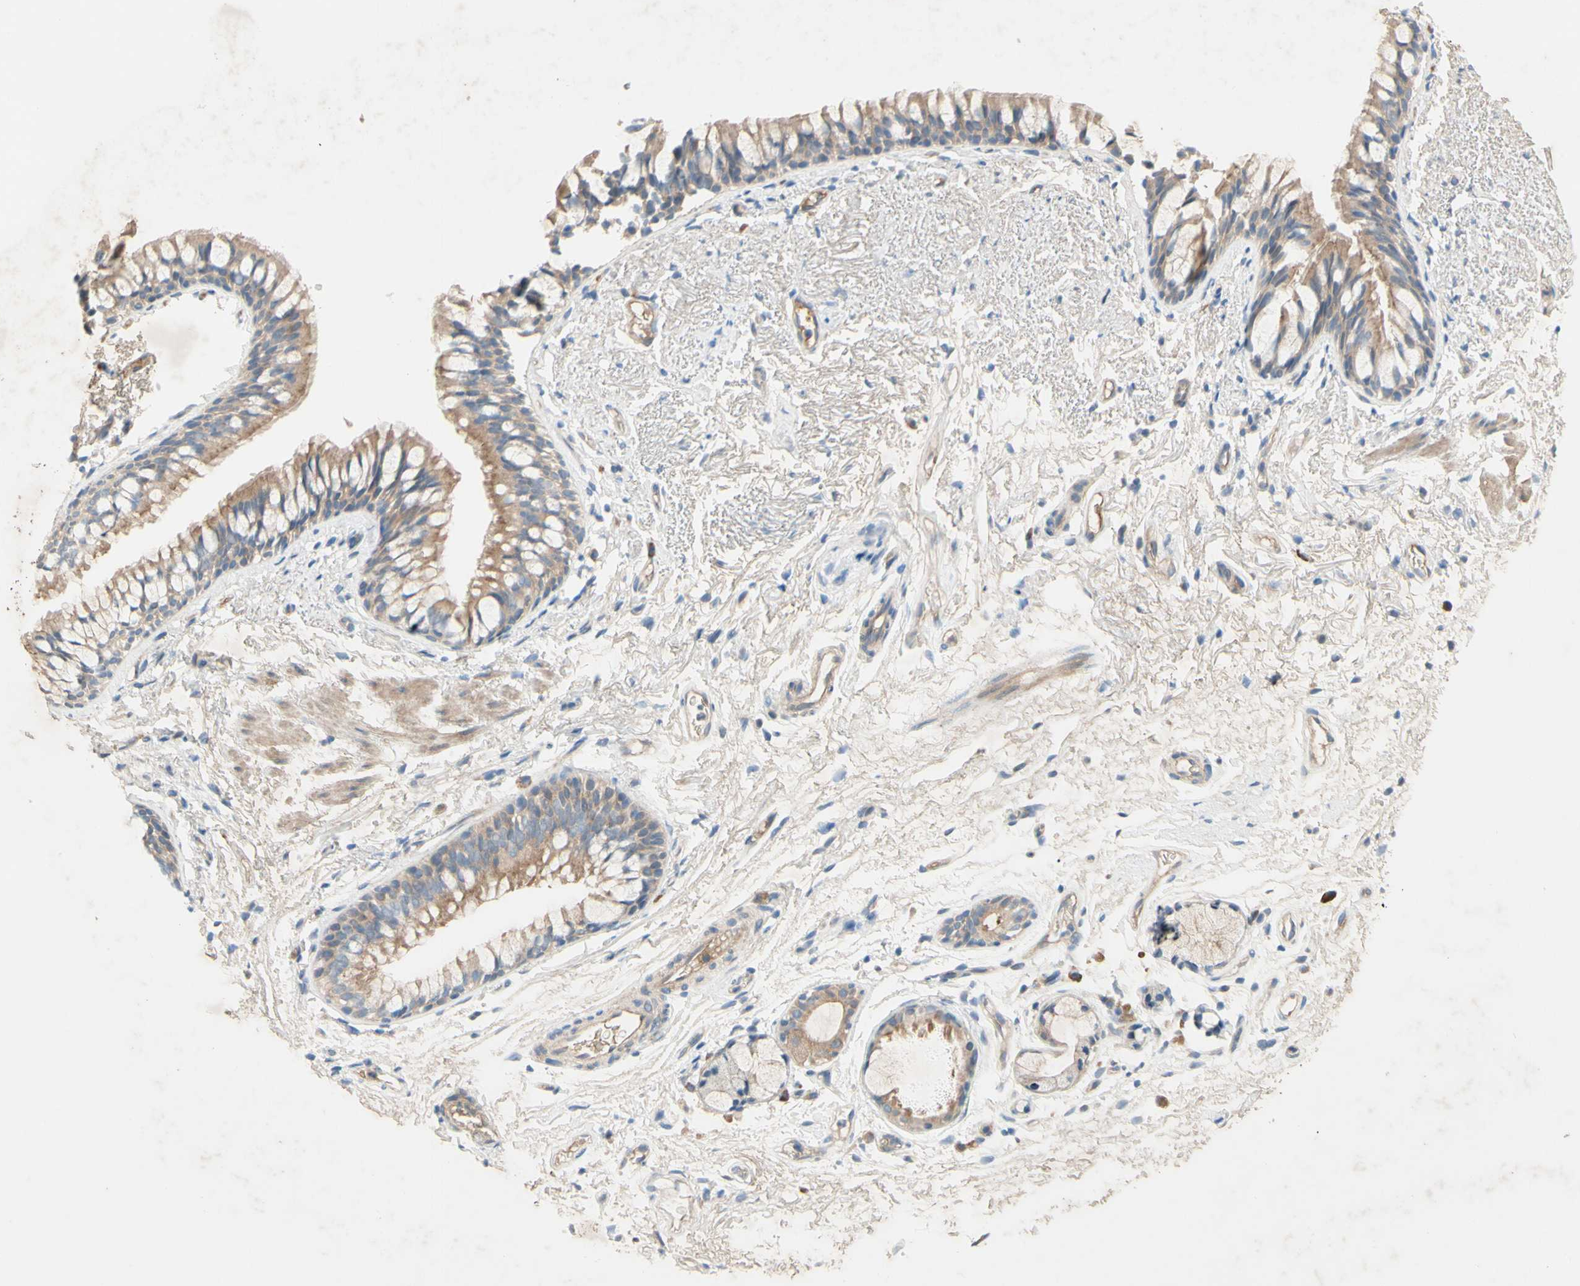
{"staining": {"intensity": "negative", "quantity": "none", "location": "none"}, "tissue": "adipose tissue", "cell_type": "Adipocytes", "image_type": "normal", "snomed": [{"axis": "morphology", "description": "Normal tissue, NOS"}, {"axis": "topography", "description": "Bronchus"}], "caption": "High power microscopy photomicrograph of an IHC image of benign adipose tissue, revealing no significant expression in adipocytes. (DAB immunohistochemistry with hematoxylin counter stain).", "gene": "IL2", "patient": {"sex": "female", "age": 73}}